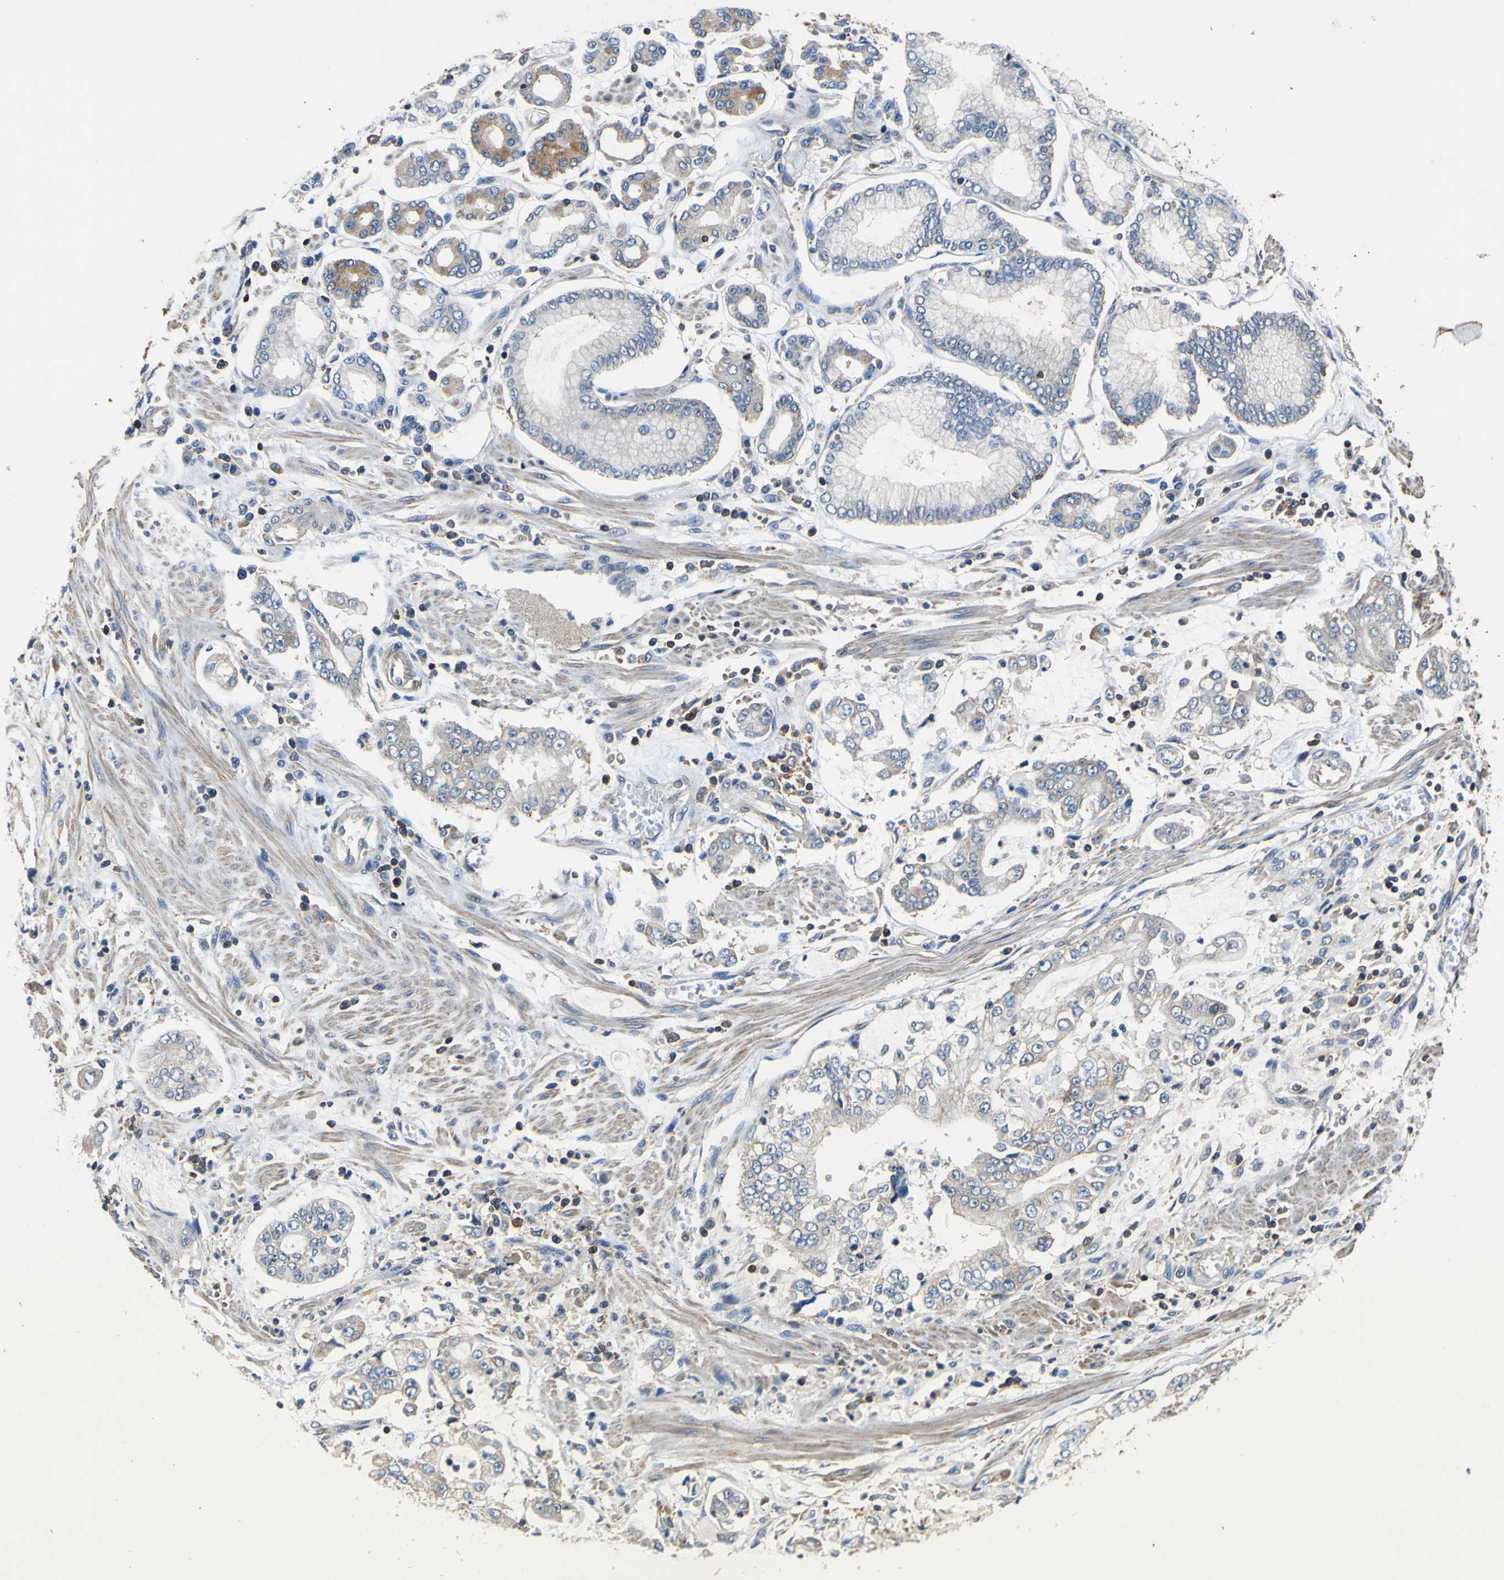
{"staining": {"intensity": "moderate", "quantity": "<25%", "location": "cytoplasmic/membranous"}, "tissue": "stomach cancer", "cell_type": "Tumor cells", "image_type": "cancer", "snomed": [{"axis": "morphology", "description": "Adenocarcinoma, NOS"}, {"axis": "topography", "description": "Stomach"}], "caption": "Human stomach cancer (adenocarcinoma) stained with a protein marker reveals moderate staining in tumor cells.", "gene": "CNR2", "patient": {"sex": "male", "age": 76}}